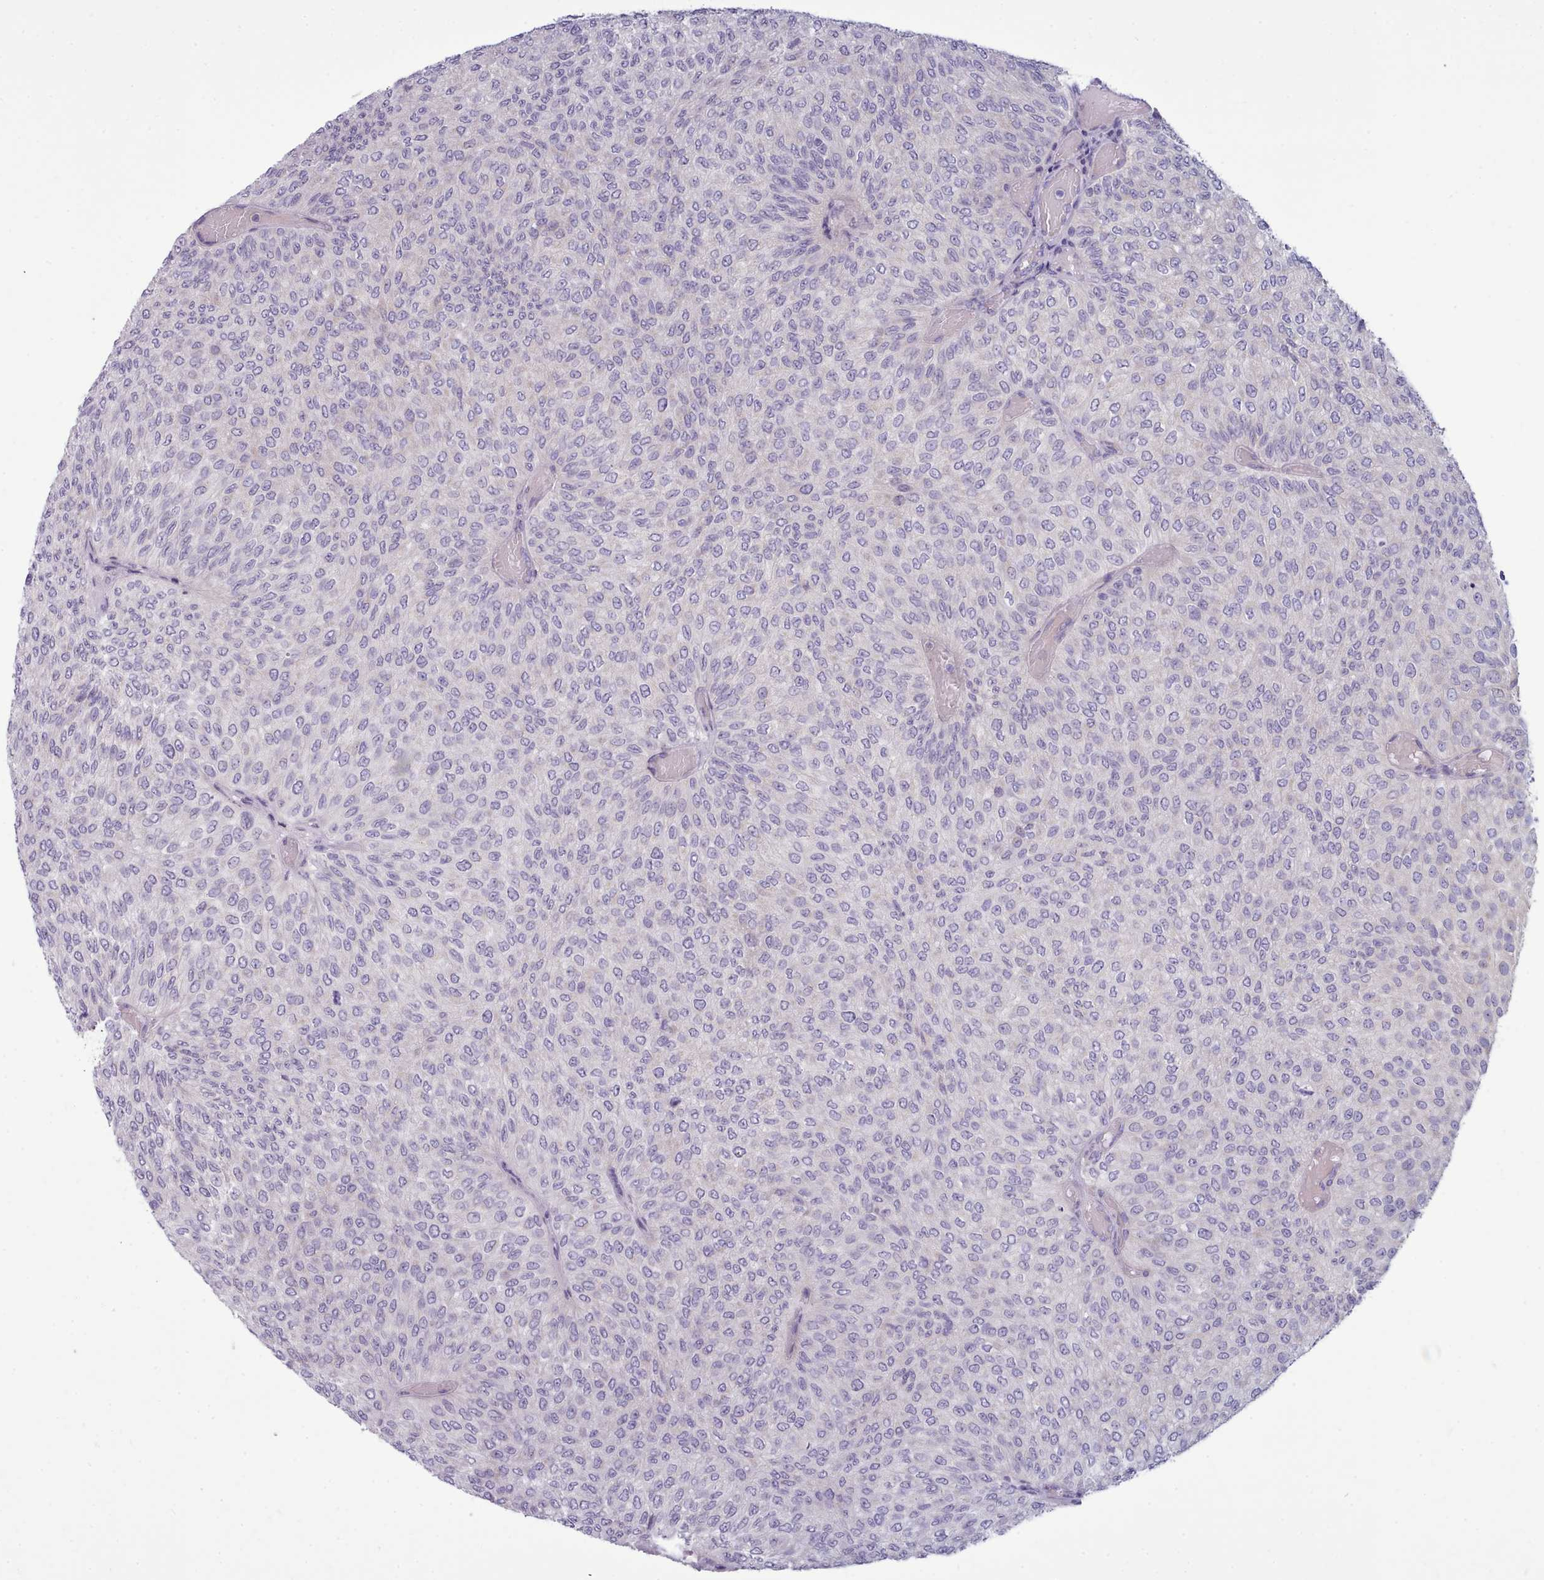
{"staining": {"intensity": "negative", "quantity": "none", "location": "none"}, "tissue": "urothelial cancer", "cell_type": "Tumor cells", "image_type": "cancer", "snomed": [{"axis": "morphology", "description": "Urothelial carcinoma, Low grade"}, {"axis": "topography", "description": "Urinary bladder"}], "caption": "Tumor cells are negative for protein expression in human urothelial carcinoma (low-grade).", "gene": "MYRFL", "patient": {"sex": "male", "age": 78}}